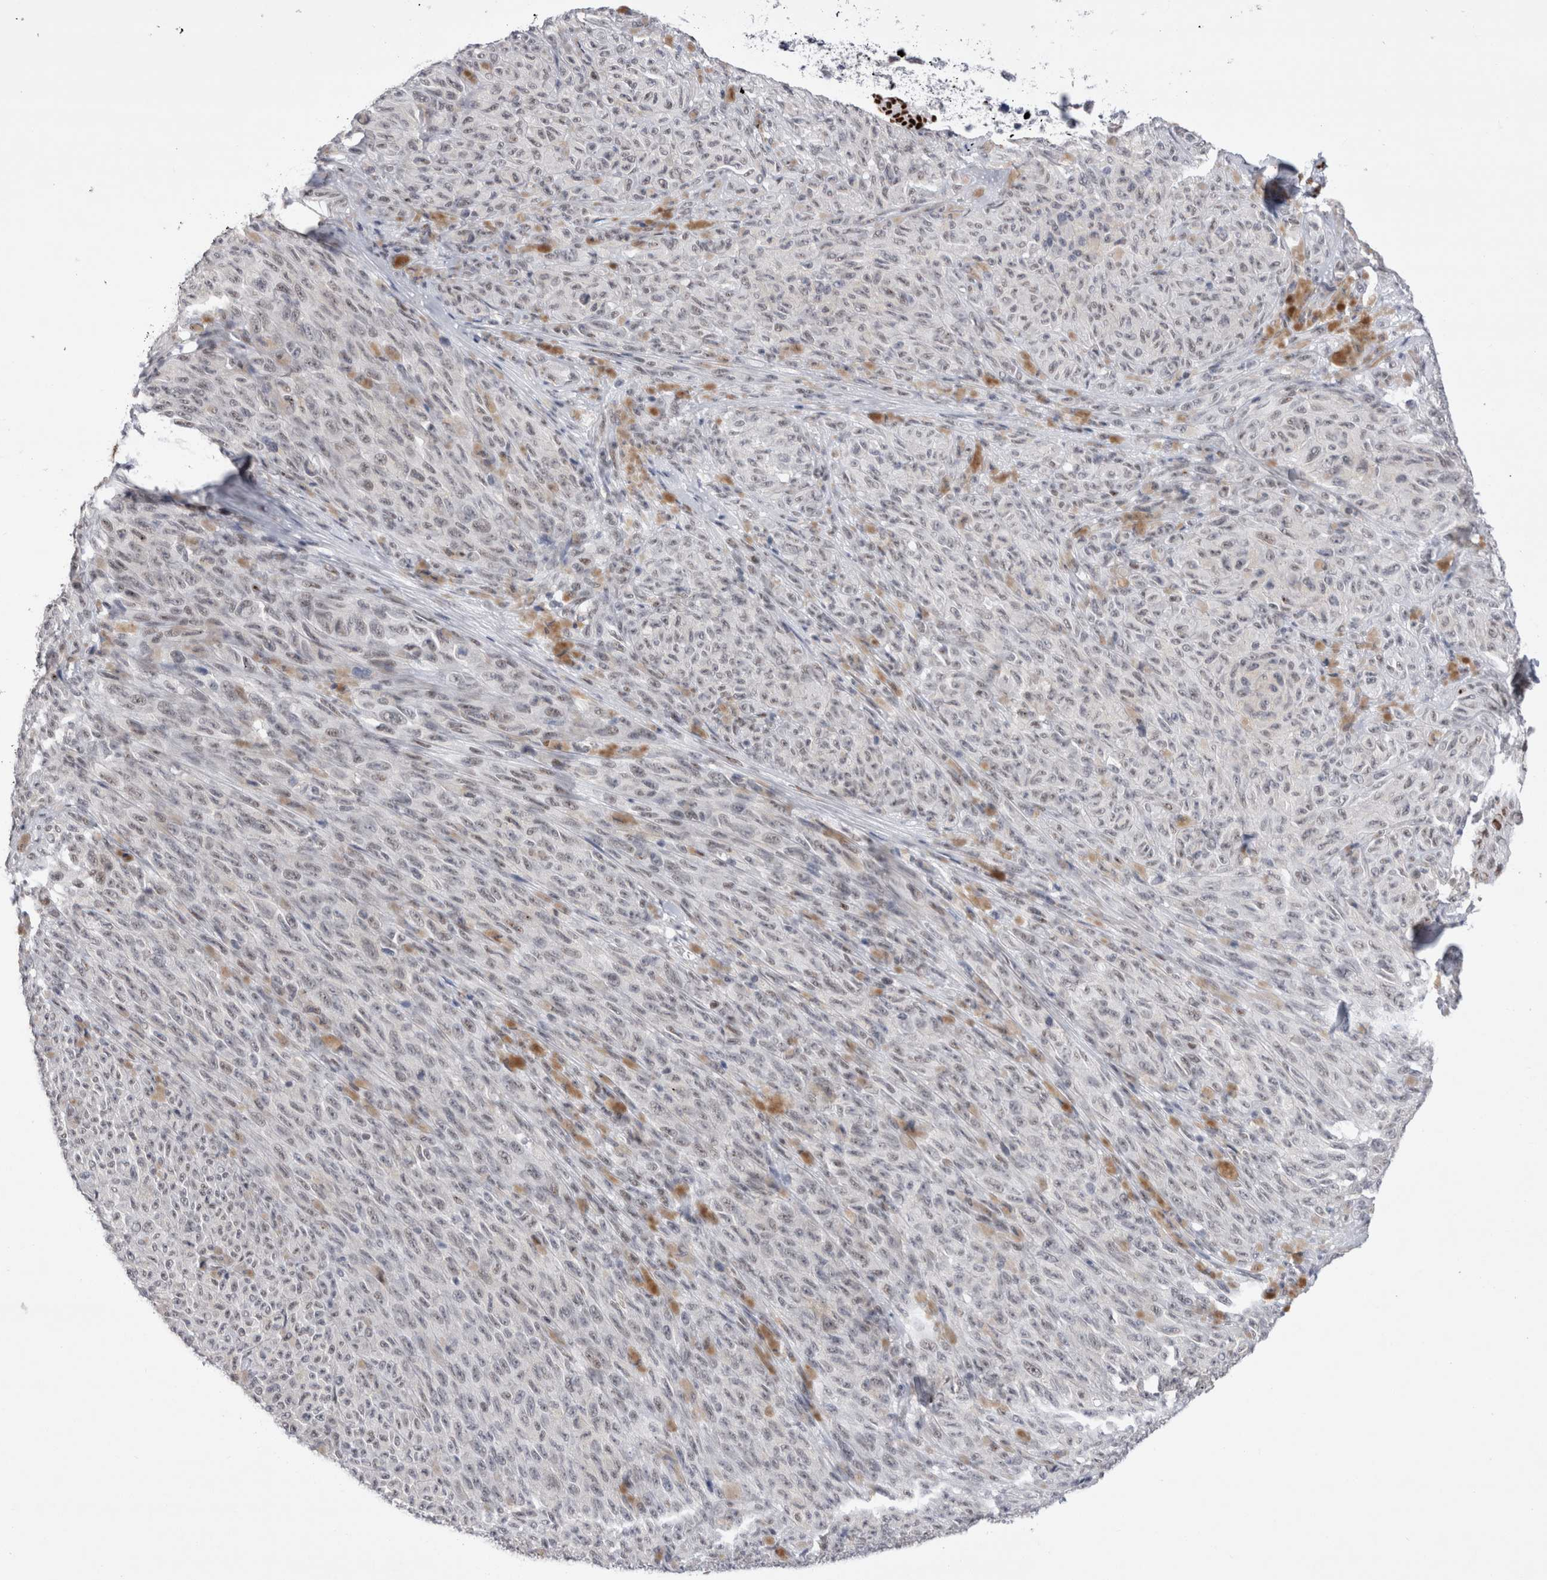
{"staining": {"intensity": "negative", "quantity": "none", "location": "none"}, "tissue": "melanoma", "cell_type": "Tumor cells", "image_type": "cancer", "snomed": [{"axis": "morphology", "description": "Malignant melanoma, NOS"}, {"axis": "topography", "description": "Skin"}], "caption": "Immunohistochemical staining of malignant melanoma shows no significant positivity in tumor cells.", "gene": "RBM6", "patient": {"sex": "female", "age": 82}}